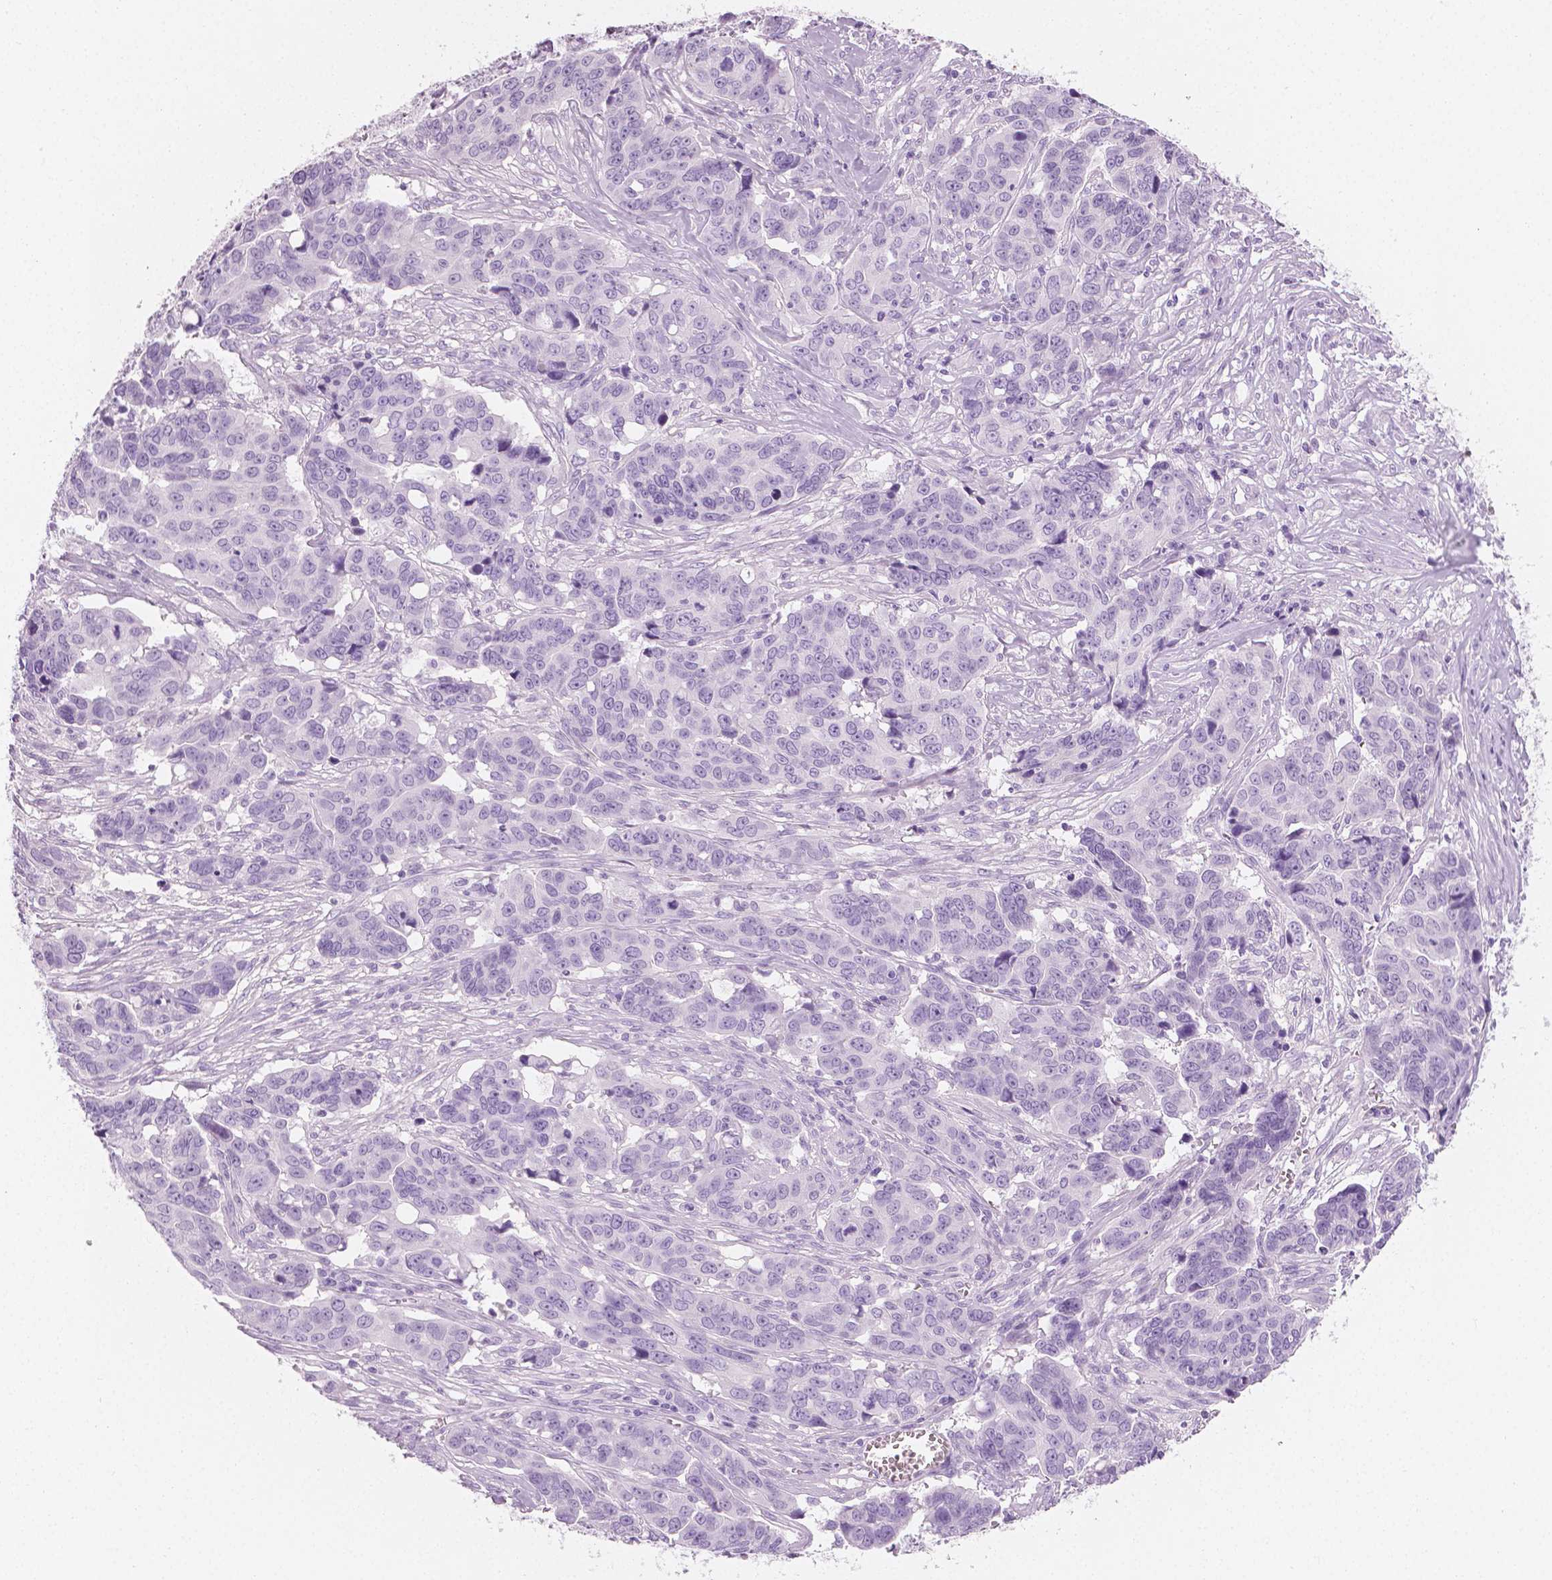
{"staining": {"intensity": "negative", "quantity": "none", "location": "none"}, "tissue": "ovarian cancer", "cell_type": "Tumor cells", "image_type": "cancer", "snomed": [{"axis": "morphology", "description": "Carcinoma, endometroid"}, {"axis": "topography", "description": "Ovary"}], "caption": "Endometroid carcinoma (ovarian) was stained to show a protein in brown. There is no significant staining in tumor cells.", "gene": "PLIN4", "patient": {"sex": "female", "age": 78}}